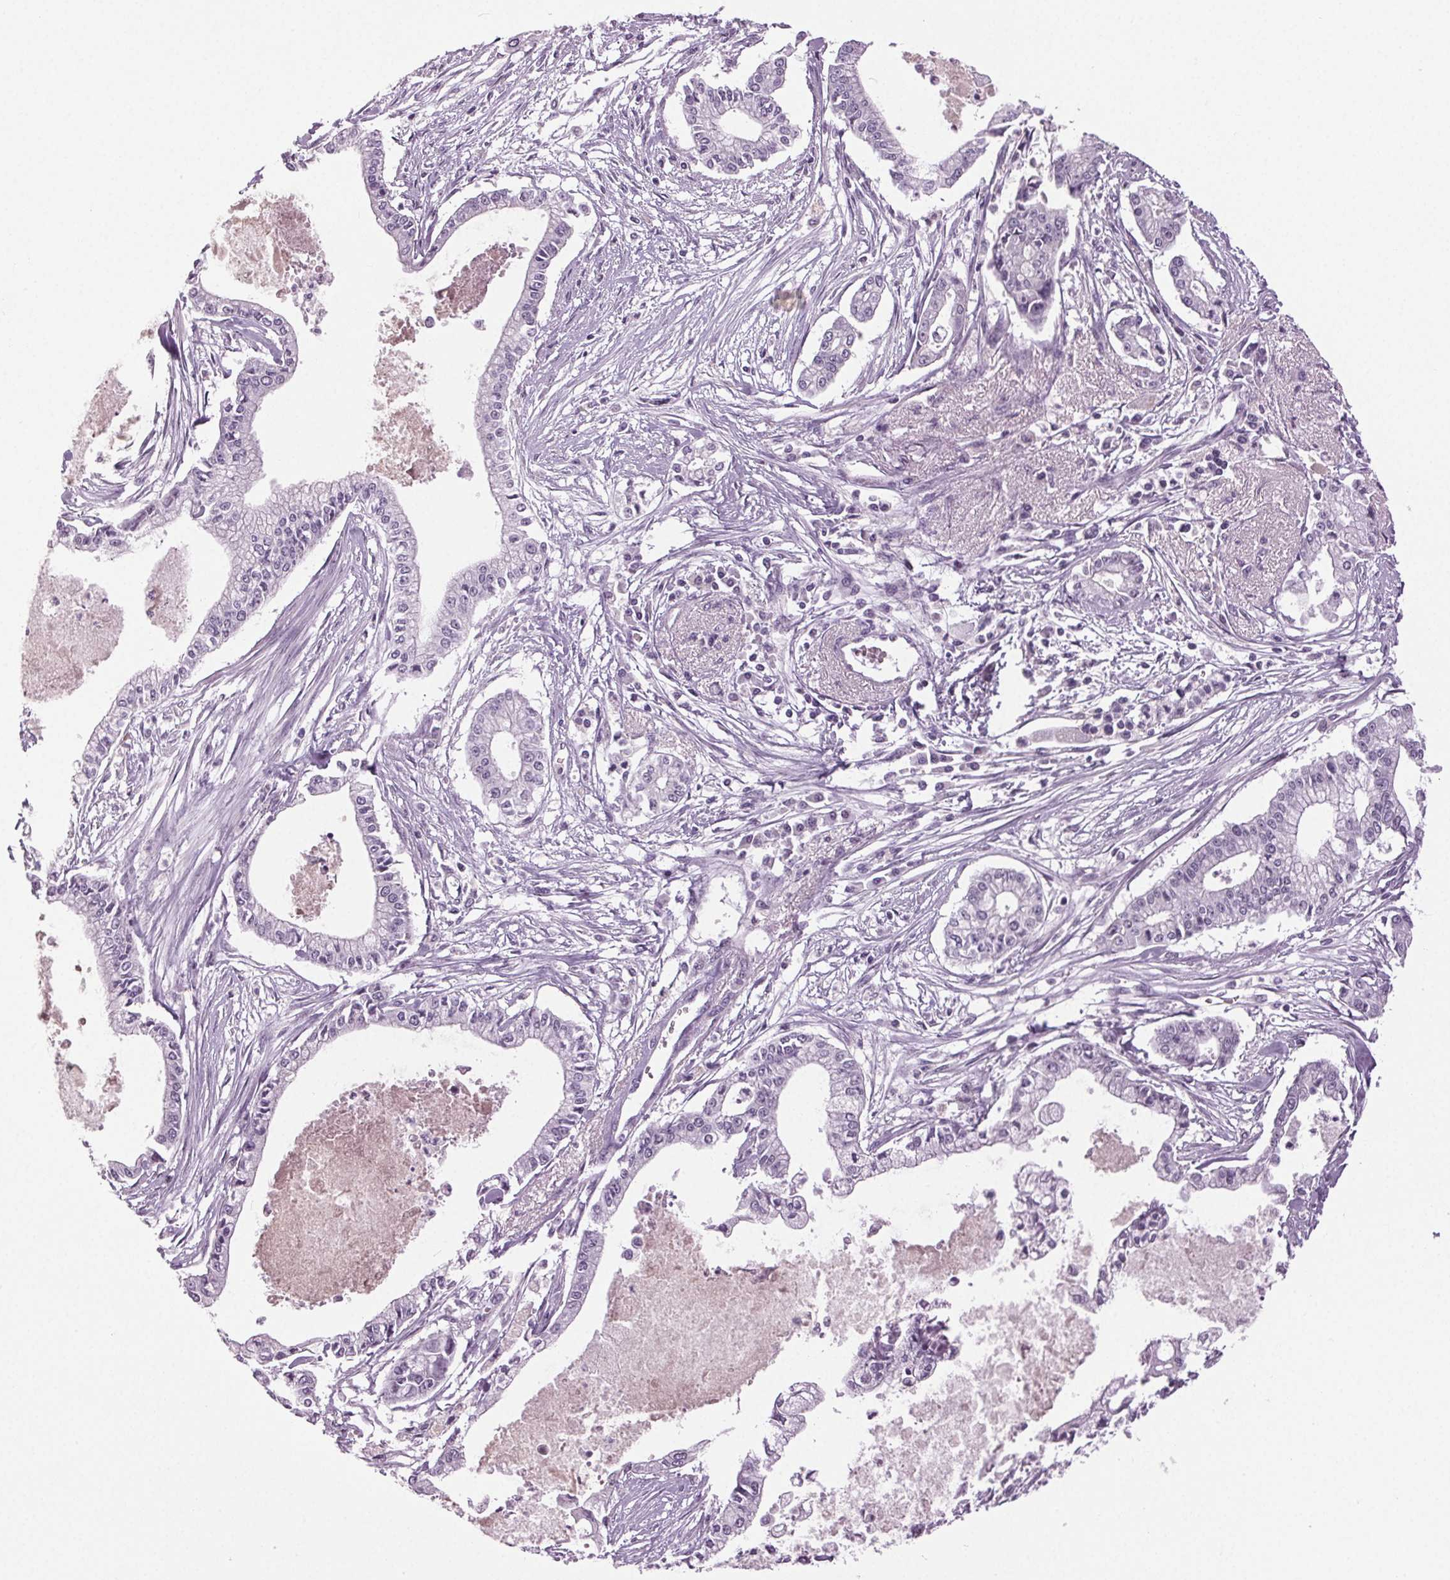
{"staining": {"intensity": "negative", "quantity": "none", "location": "none"}, "tissue": "pancreatic cancer", "cell_type": "Tumor cells", "image_type": "cancer", "snomed": [{"axis": "morphology", "description": "Adenocarcinoma, NOS"}, {"axis": "topography", "description": "Pancreas"}], "caption": "Photomicrograph shows no significant protein staining in tumor cells of adenocarcinoma (pancreatic).", "gene": "DNAH12", "patient": {"sex": "female", "age": 65}}